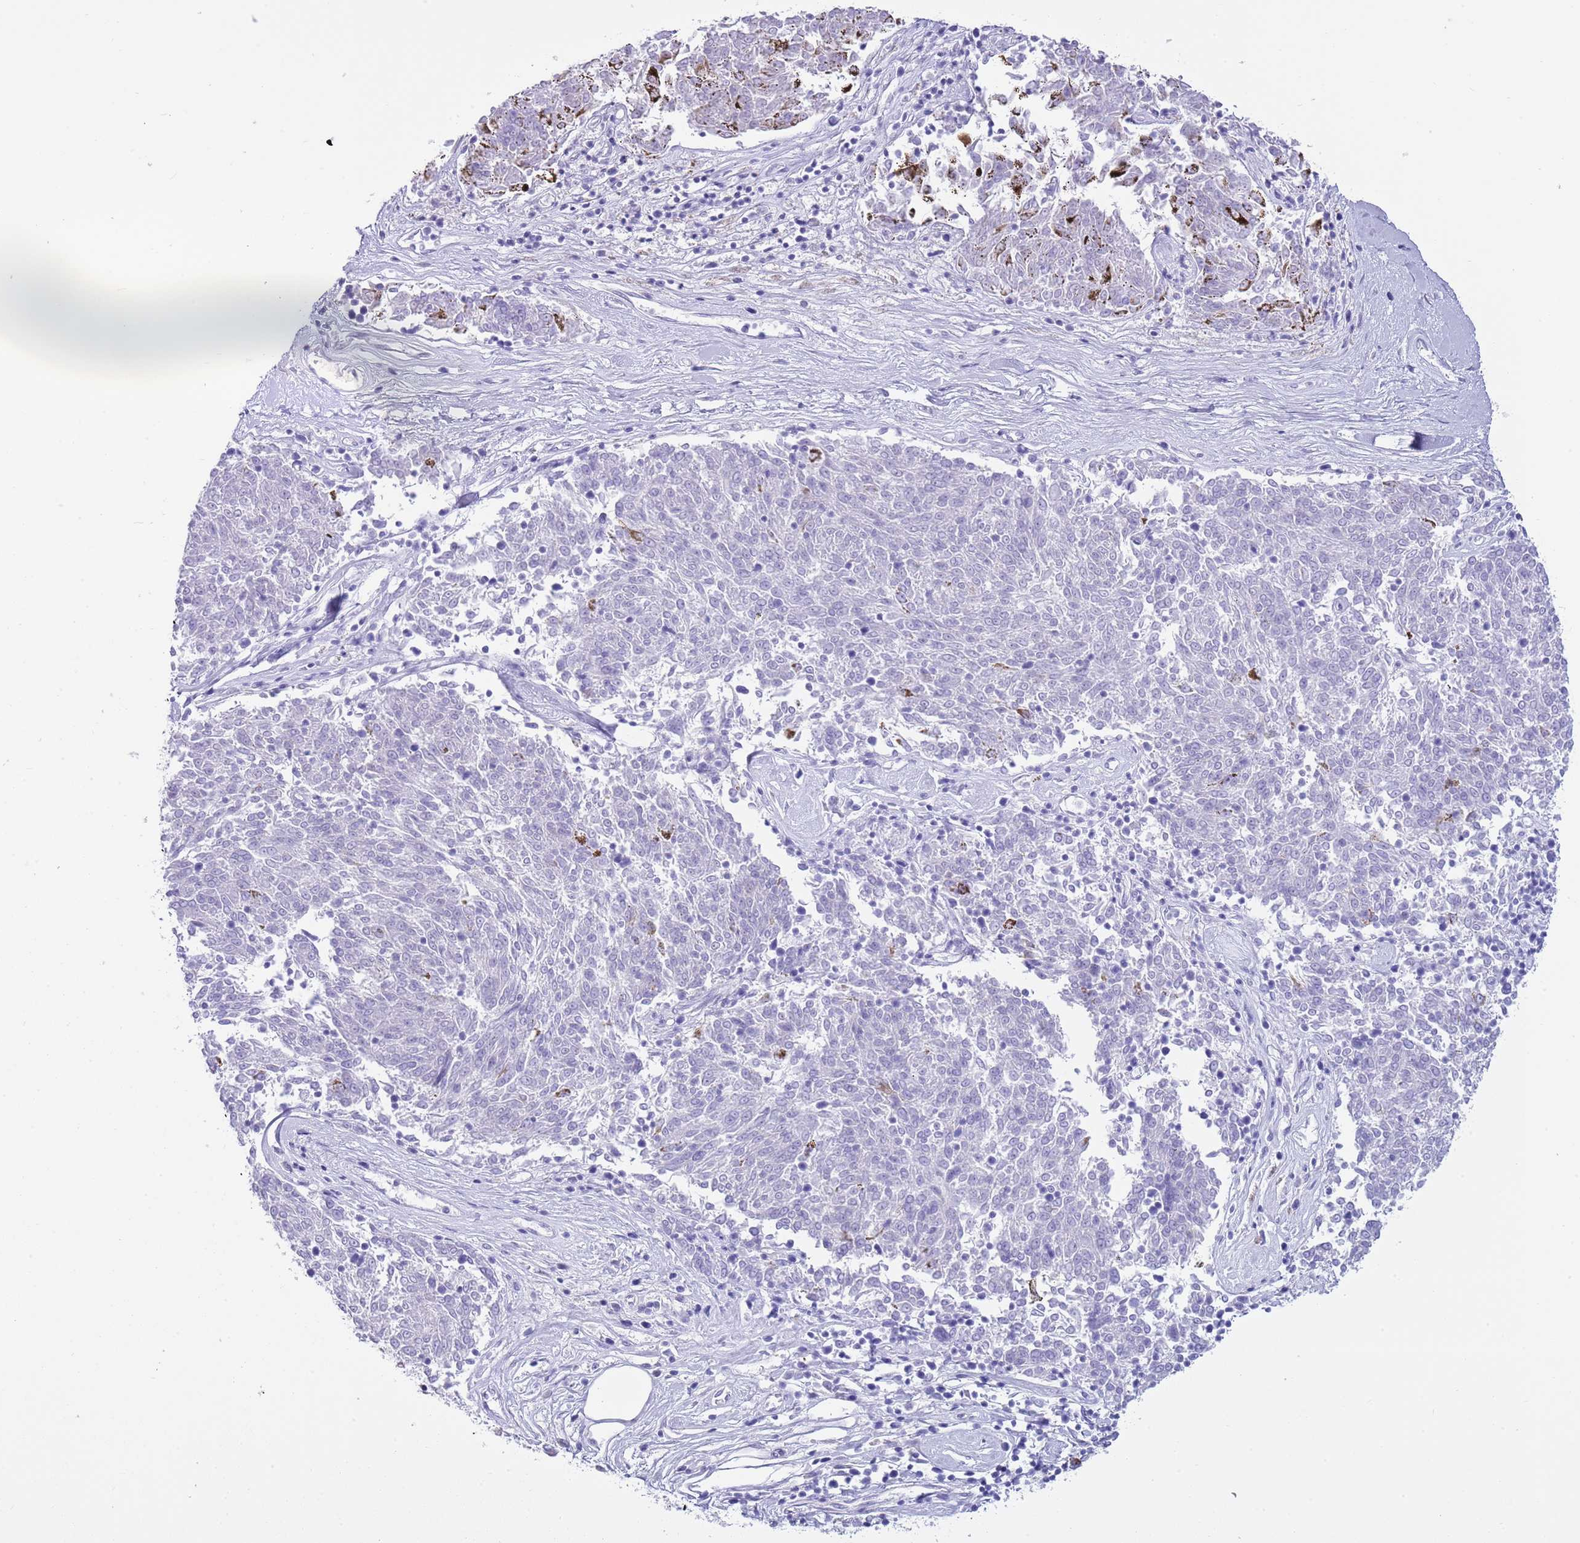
{"staining": {"intensity": "negative", "quantity": "none", "location": "none"}, "tissue": "melanoma", "cell_type": "Tumor cells", "image_type": "cancer", "snomed": [{"axis": "morphology", "description": "Malignant melanoma, NOS"}, {"axis": "topography", "description": "Skin"}], "caption": "A micrograph of melanoma stained for a protein shows no brown staining in tumor cells.", "gene": "PPP1R17", "patient": {"sex": "female", "age": 72}}